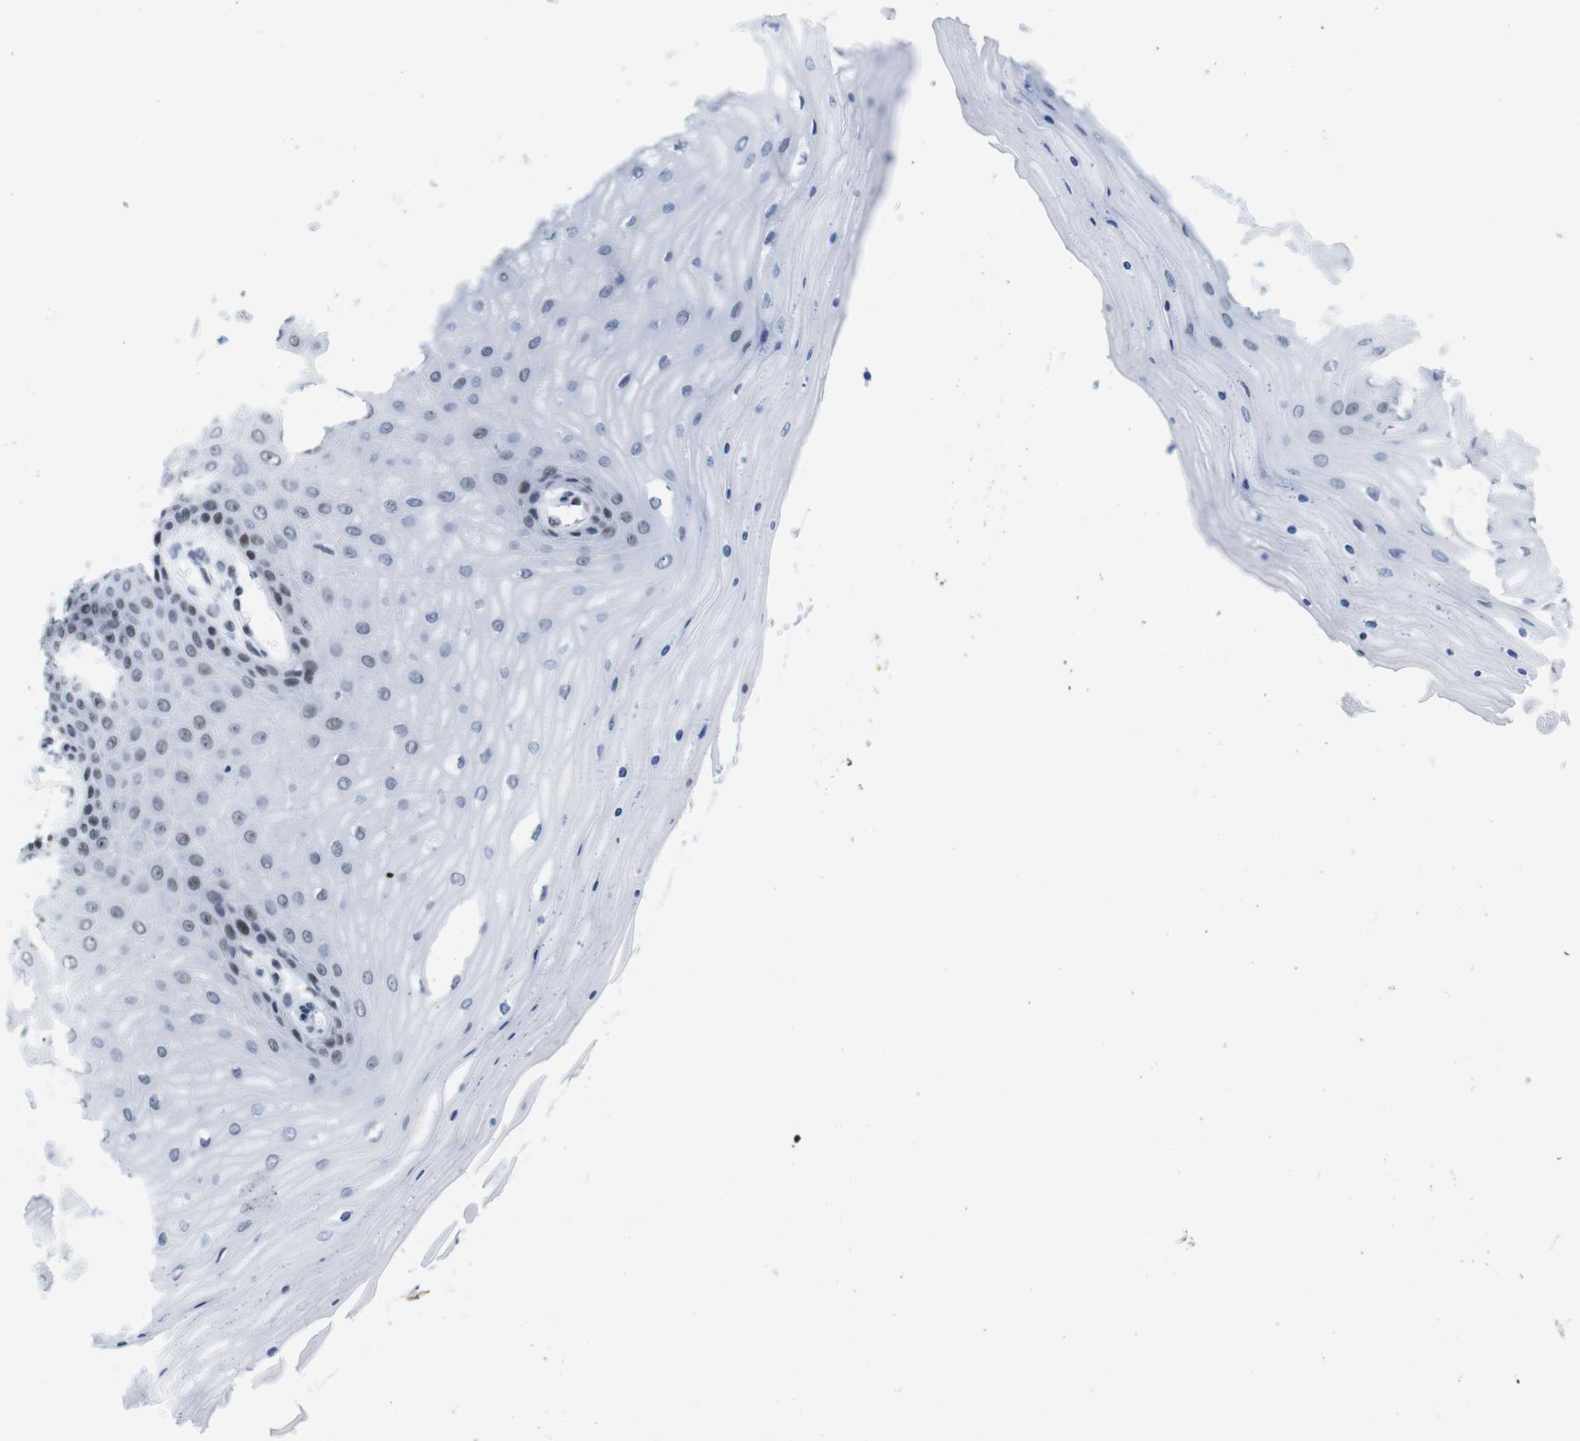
{"staining": {"intensity": "weak", "quantity": "<25%", "location": "nuclear"}, "tissue": "cervix", "cell_type": "Glandular cells", "image_type": "normal", "snomed": [{"axis": "morphology", "description": "Normal tissue, NOS"}, {"axis": "topography", "description": "Cervix"}], "caption": "An immunohistochemistry image of unremarkable cervix is shown. There is no staining in glandular cells of cervix.", "gene": "IFI16", "patient": {"sex": "female", "age": 55}}